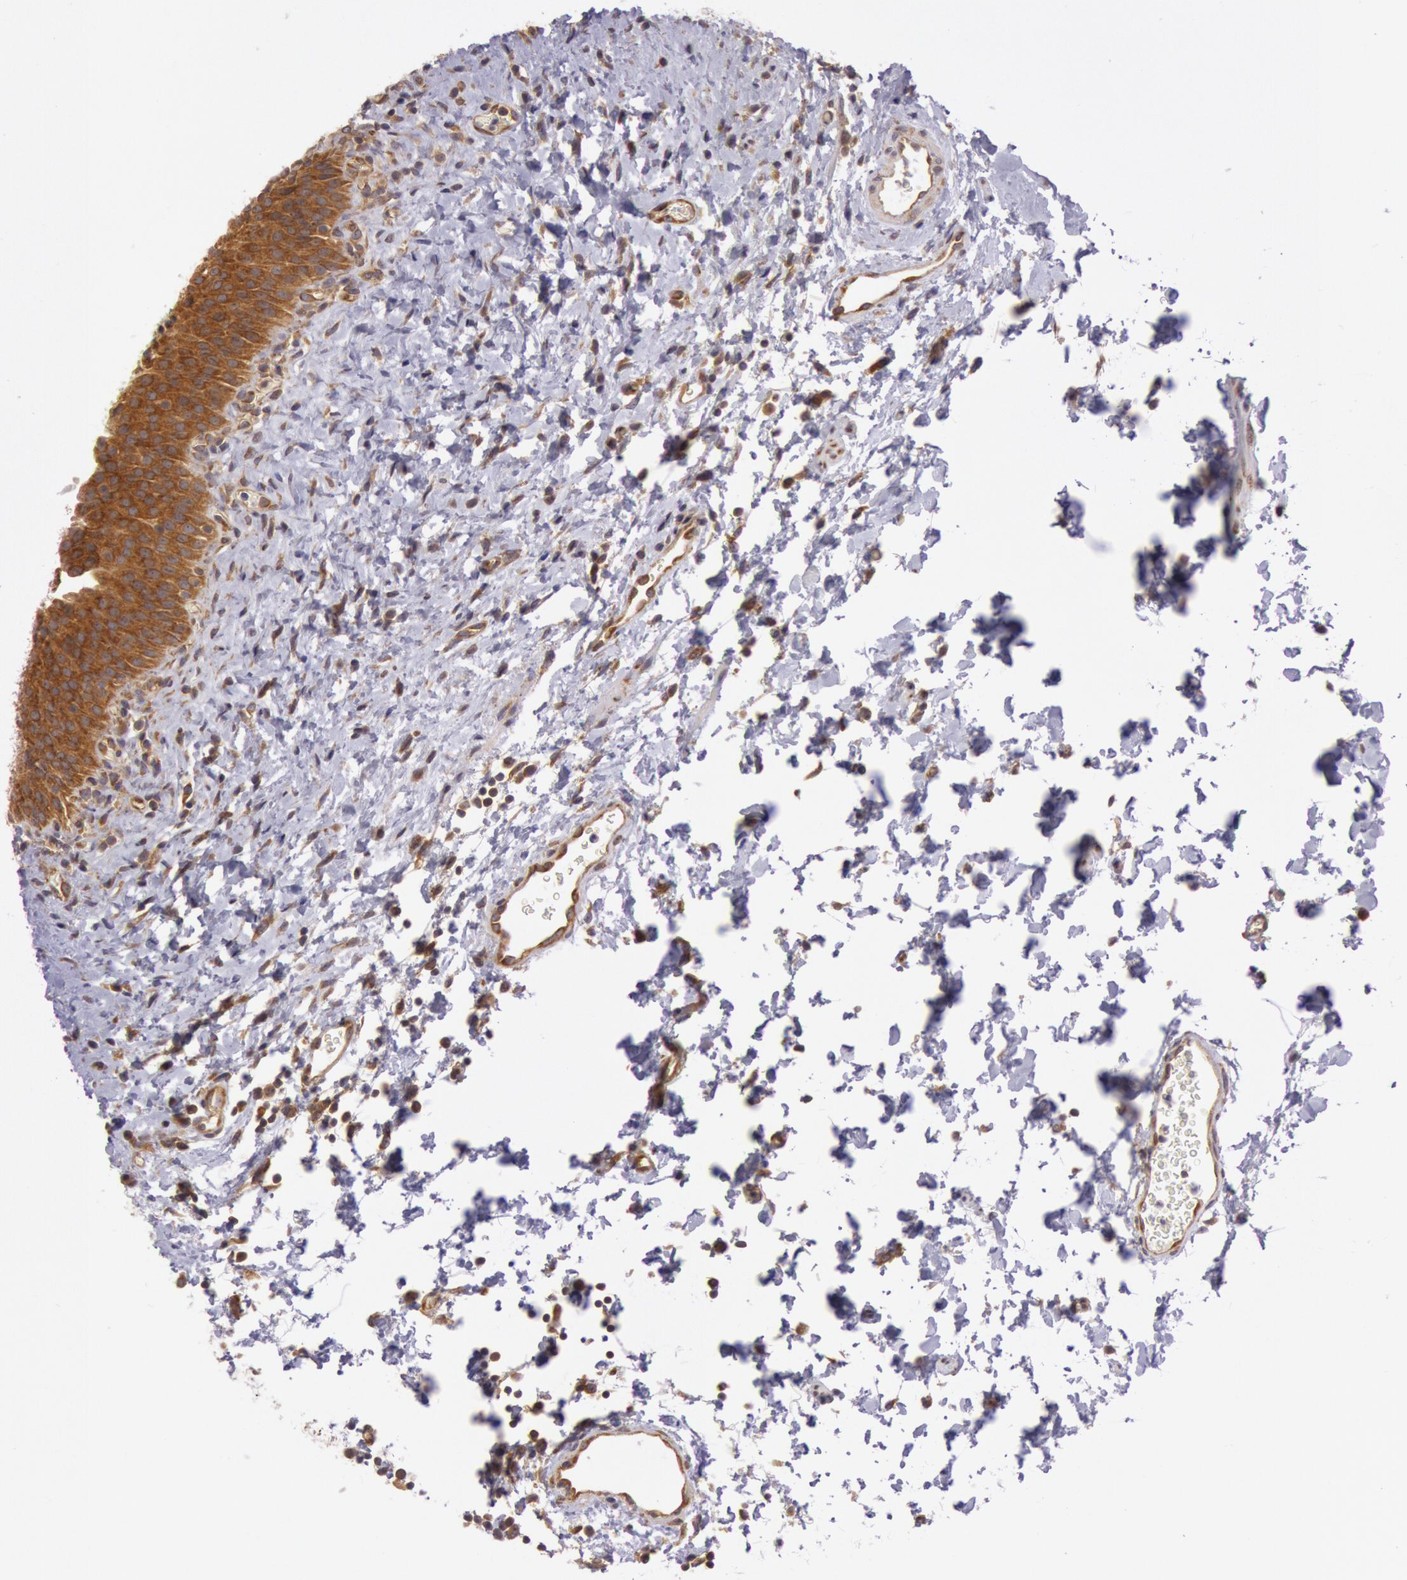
{"staining": {"intensity": "strong", "quantity": ">75%", "location": "cytoplasmic/membranous"}, "tissue": "urinary bladder", "cell_type": "Urothelial cells", "image_type": "normal", "snomed": [{"axis": "morphology", "description": "Normal tissue, NOS"}, {"axis": "topography", "description": "Urinary bladder"}], "caption": "A micrograph of urinary bladder stained for a protein displays strong cytoplasmic/membranous brown staining in urothelial cells.", "gene": "CHUK", "patient": {"sex": "male", "age": 51}}